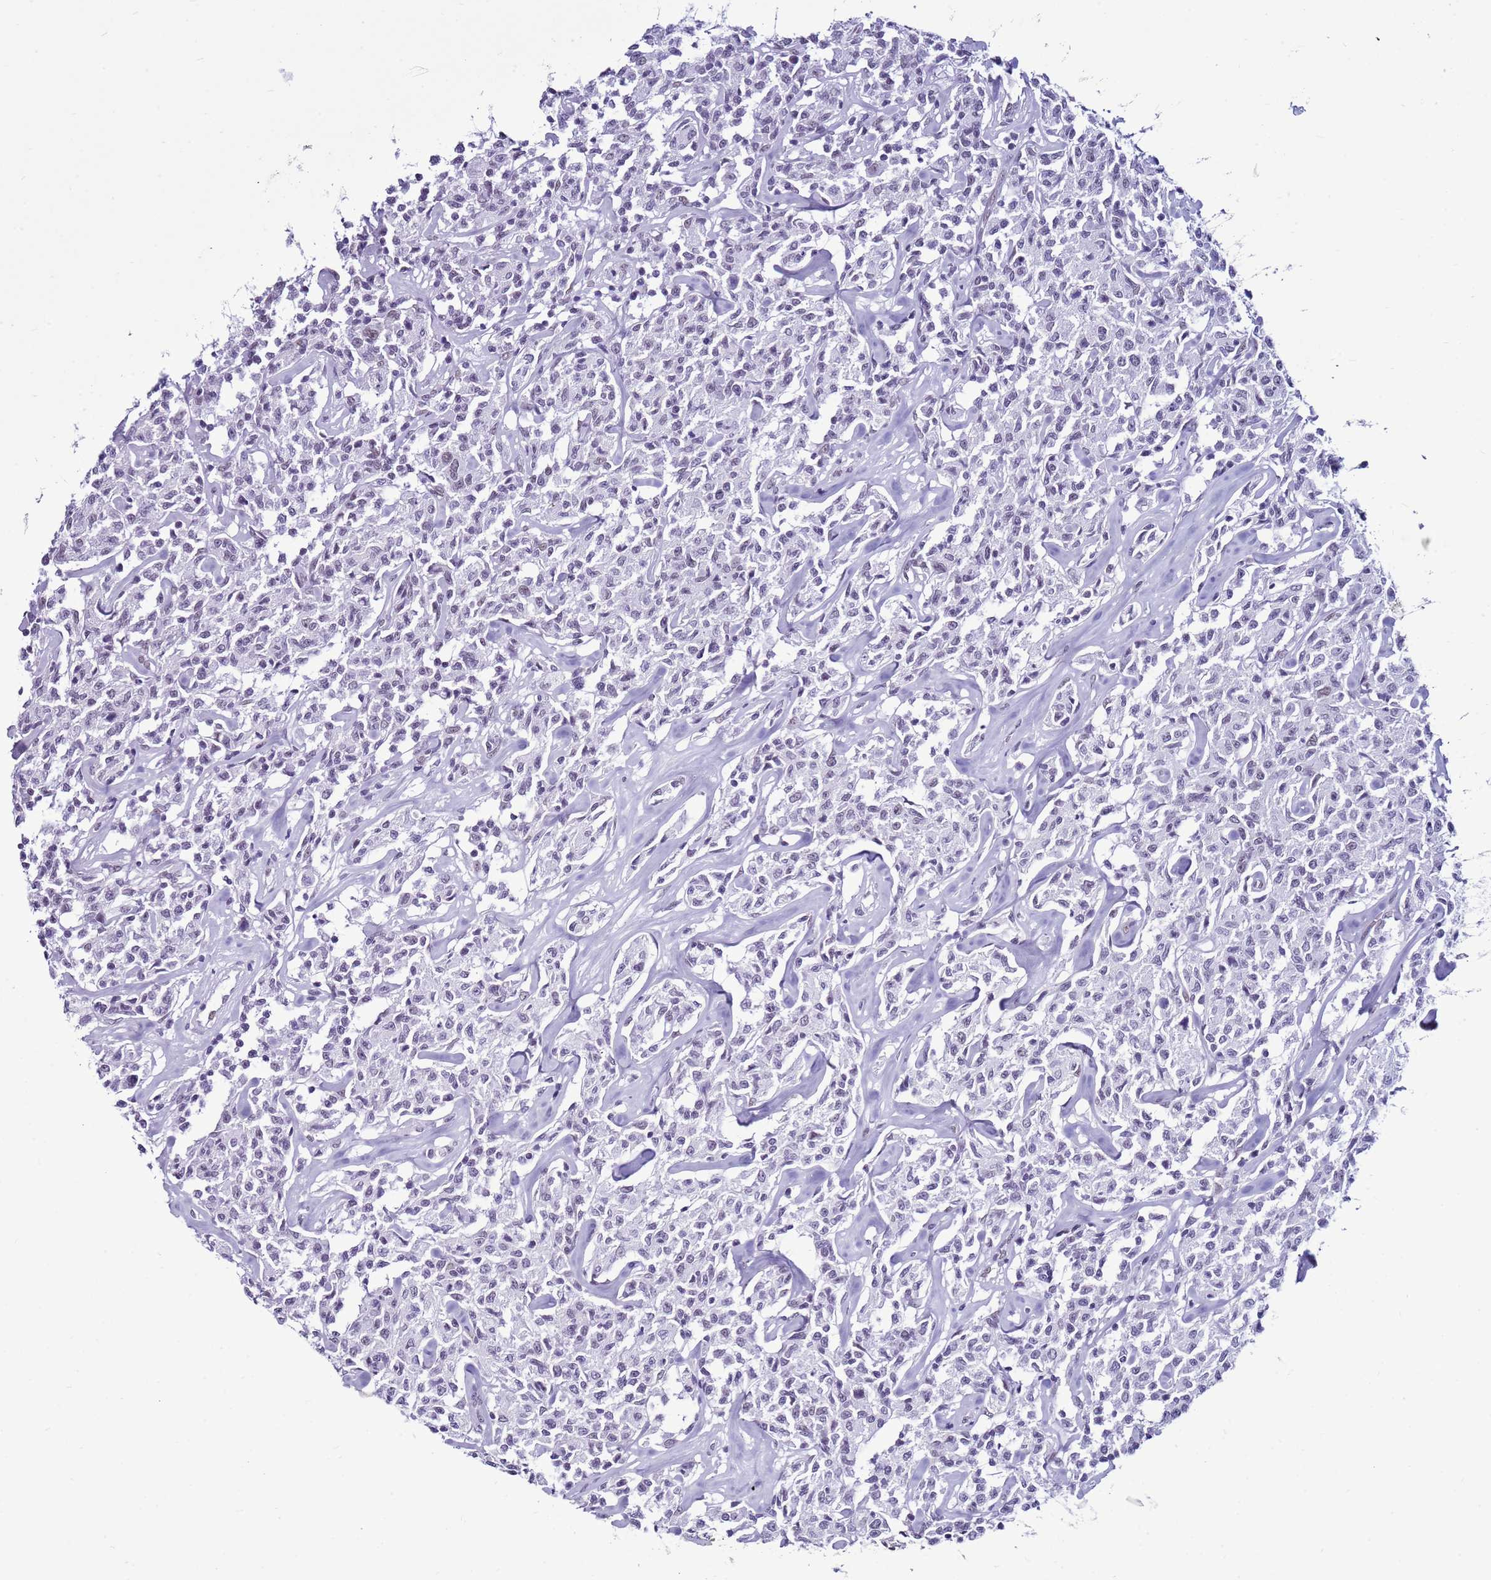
{"staining": {"intensity": "negative", "quantity": "none", "location": "none"}, "tissue": "lymphoma", "cell_type": "Tumor cells", "image_type": "cancer", "snomed": [{"axis": "morphology", "description": "Malignant lymphoma, non-Hodgkin's type, Low grade"}, {"axis": "topography", "description": "Small intestine"}], "caption": "Photomicrograph shows no significant protein positivity in tumor cells of low-grade malignant lymphoma, non-Hodgkin's type.", "gene": "DHX15", "patient": {"sex": "female", "age": 59}}